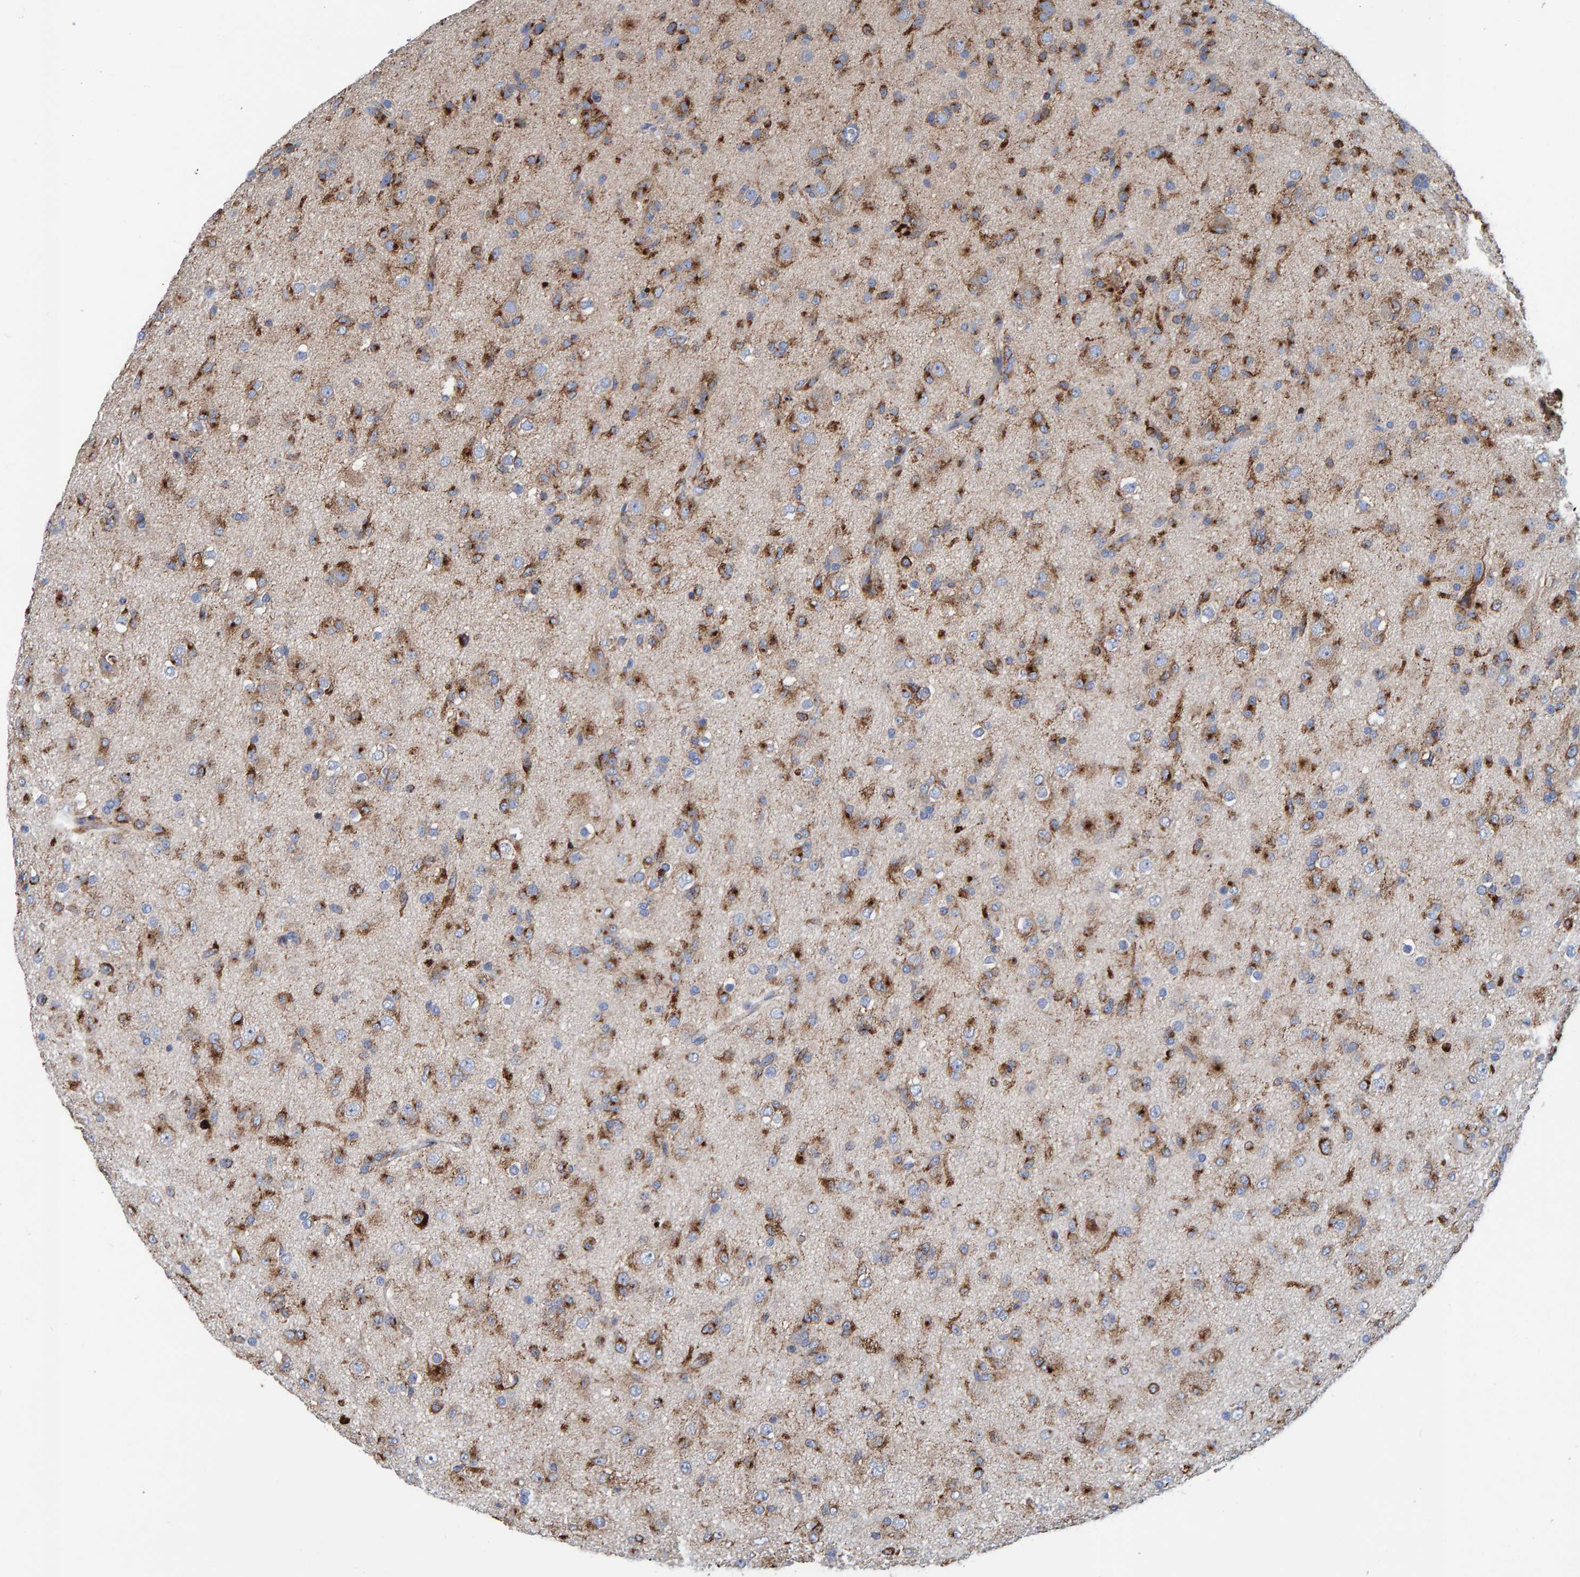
{"staining": {"intensity": "strong", "quantity": ">75%", "location": "cytoplasmic/membranous"}, "tissue": "glioma", "cell_type": "Tumor cells", "image_type": "cancer", "snomed": [{"axis": "morphology", "description": "Glioma, malignant, Low grade"}, {"axis": "topography", "description": "Brain"}], "caption": "The histopathology image displays staining of malignant glioma (low-grade), revealing strong cytoplasmic/membranous protein positivity (brown color) within tumor cells.", "gene": "LRP1", "patient": {"sex": "male", "age": 65}}